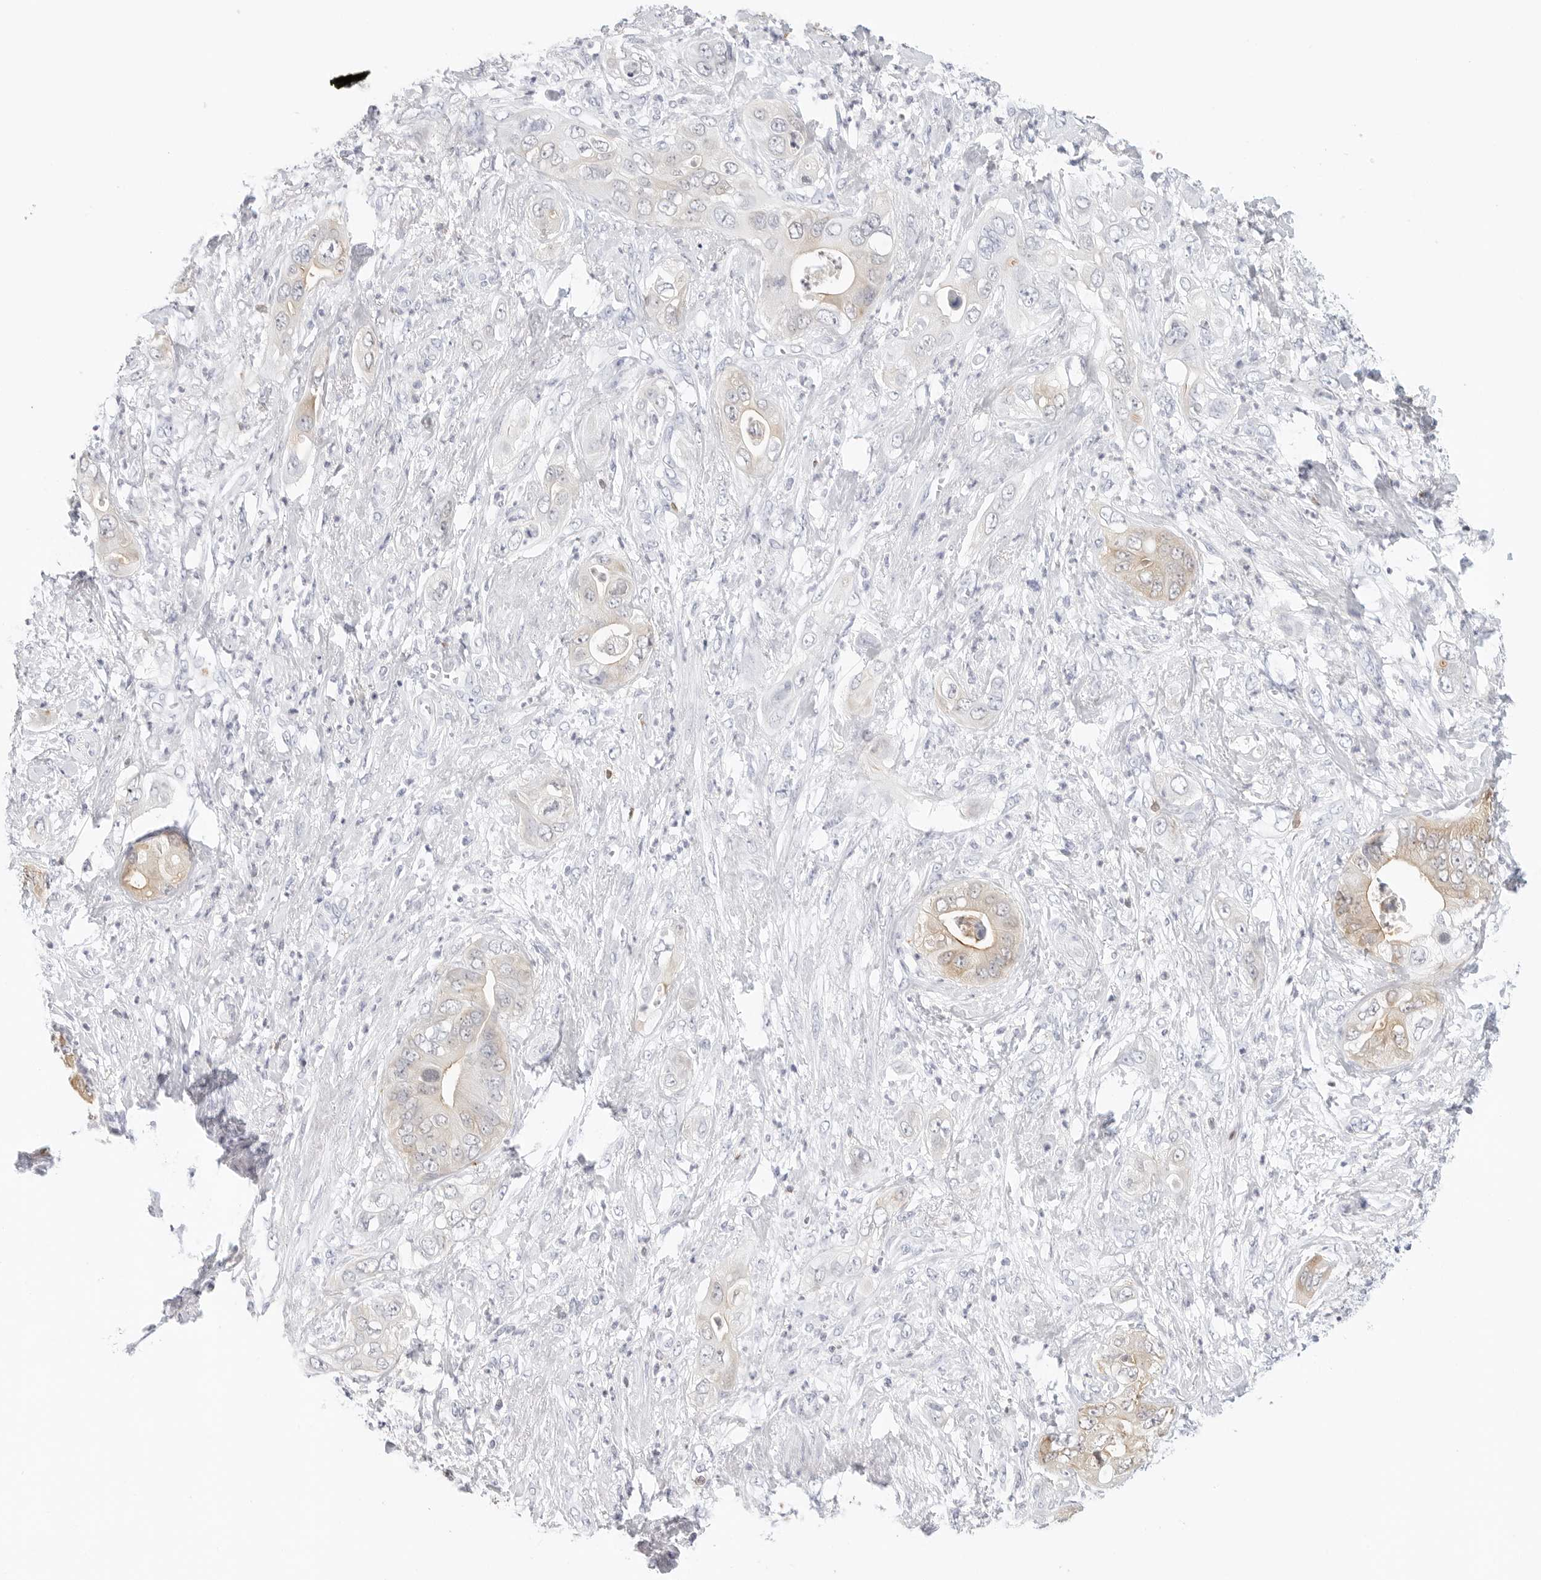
{"staining": {"intensity": "weak", "quantity": "25%-75%", "location": "cytoplasmic/membranous"}, "tissue": "pancreatic cancer", "cell_type": "Tumor cells", "image_type": "cancer", "snomed": [{"axis": "morphology", "description": "Adenocarcinoma, NOS"}, {"axis": "topography", "description": "Pancreas"}], "caption": "Protein expression analysis of pancreatic cancer shows weak cytoplasmic/membranous expression in approximately 25%-75% of tumor cells.", "gene": "SLC9A3R1", "patient": {"sex": "female", "age": 78}}